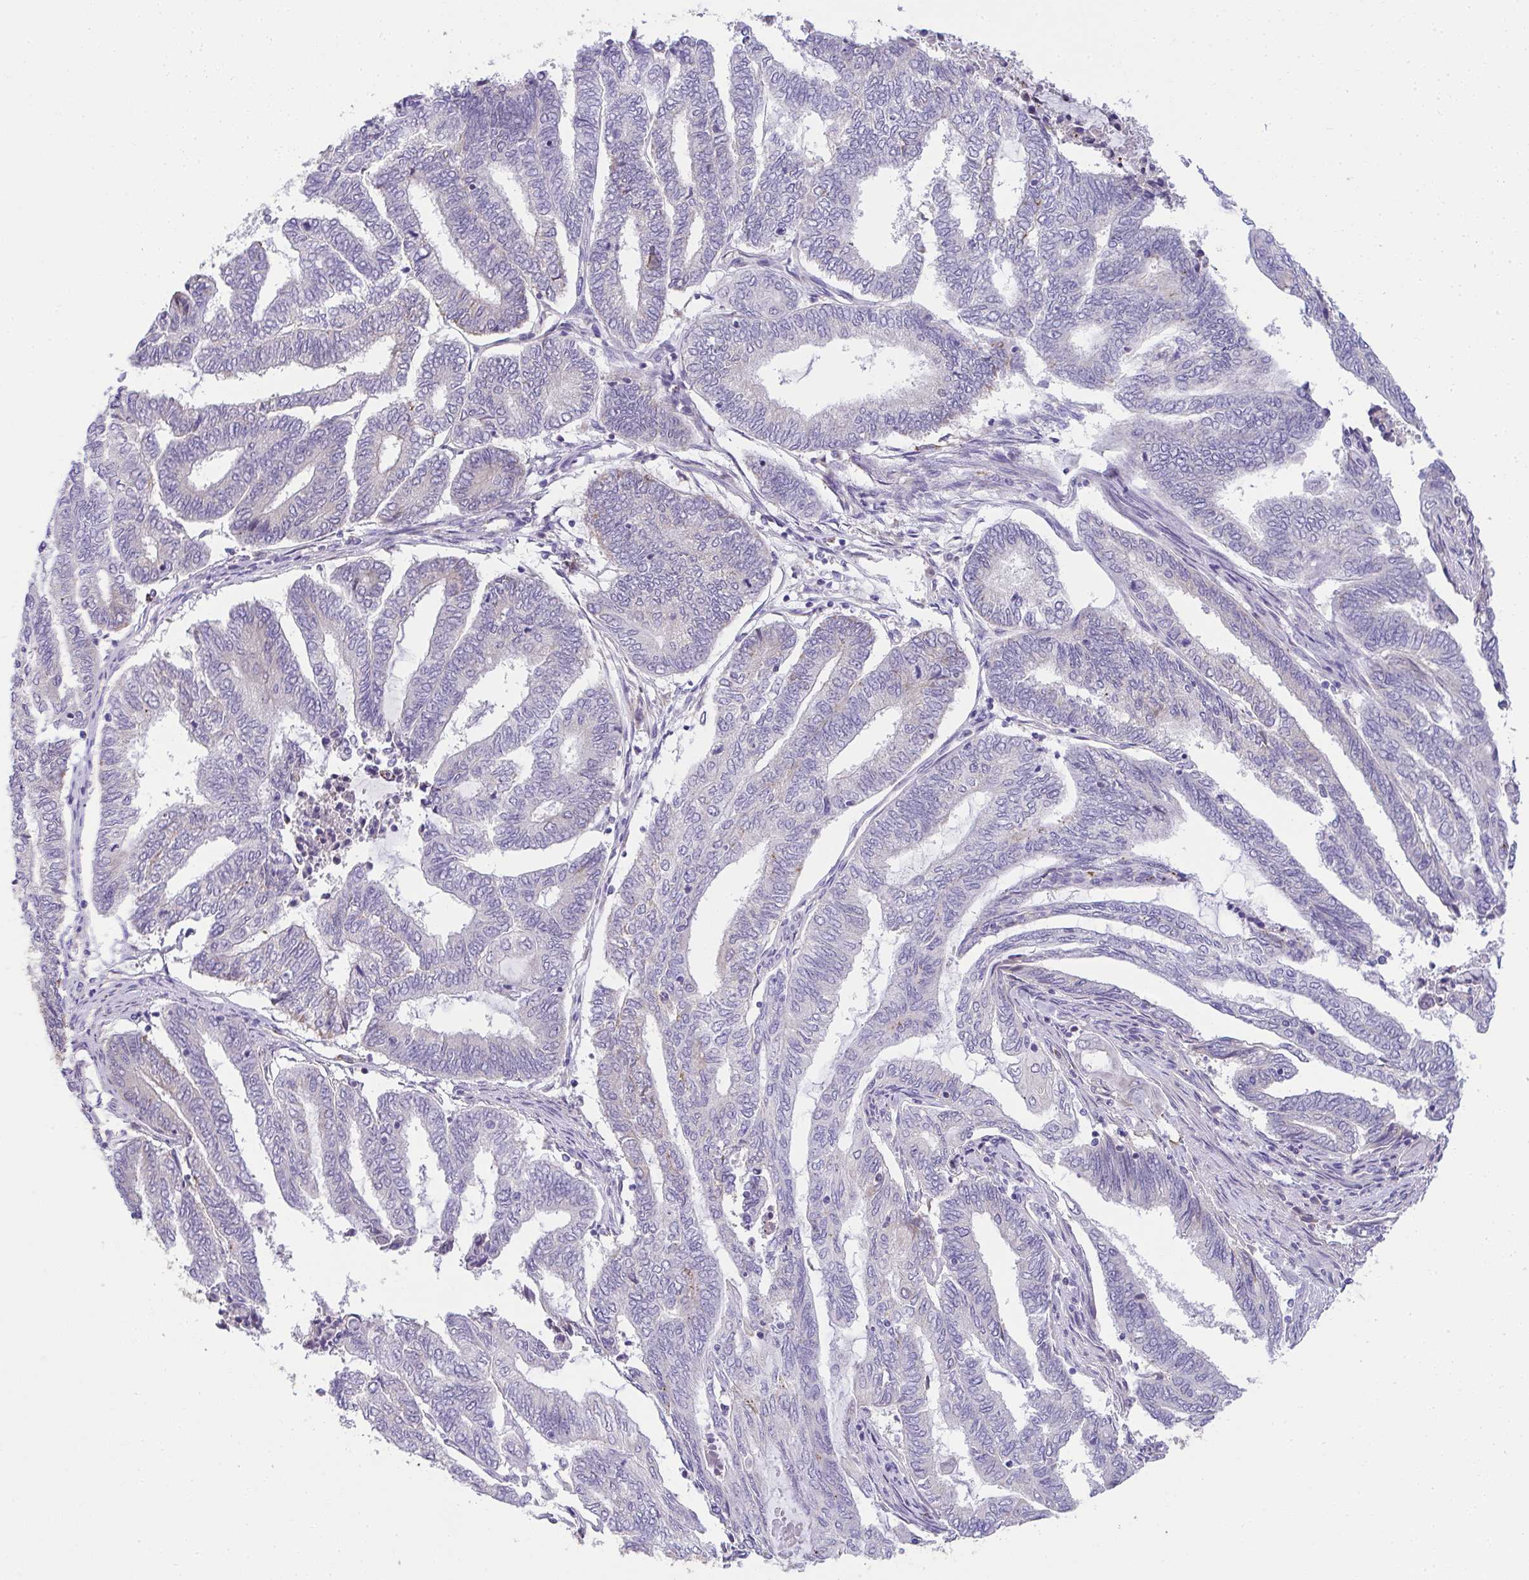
{"staining": {"intensity": "negative", "quantity": "none", "location": "none"}, "tissue": "endometrial cancer", "cell_type": "Tumor cells", "image_type": "cancer", "snomed": [{"axis": "morphology", "description": "Adenocarcinoma, NOS"}, {"axis": "topography", "description": "Uterus"}, {"axis": "topography", "description": "Endometrium"}], "caption": "An immunohistochemistry histopathology image of adenocarcinoma (endometrial) is shown. There is no staining in tumor cells of adenocarcinoma (endometrial).", "gene": "RGPD5", "patient": {"sex": "female", "age": 70}}